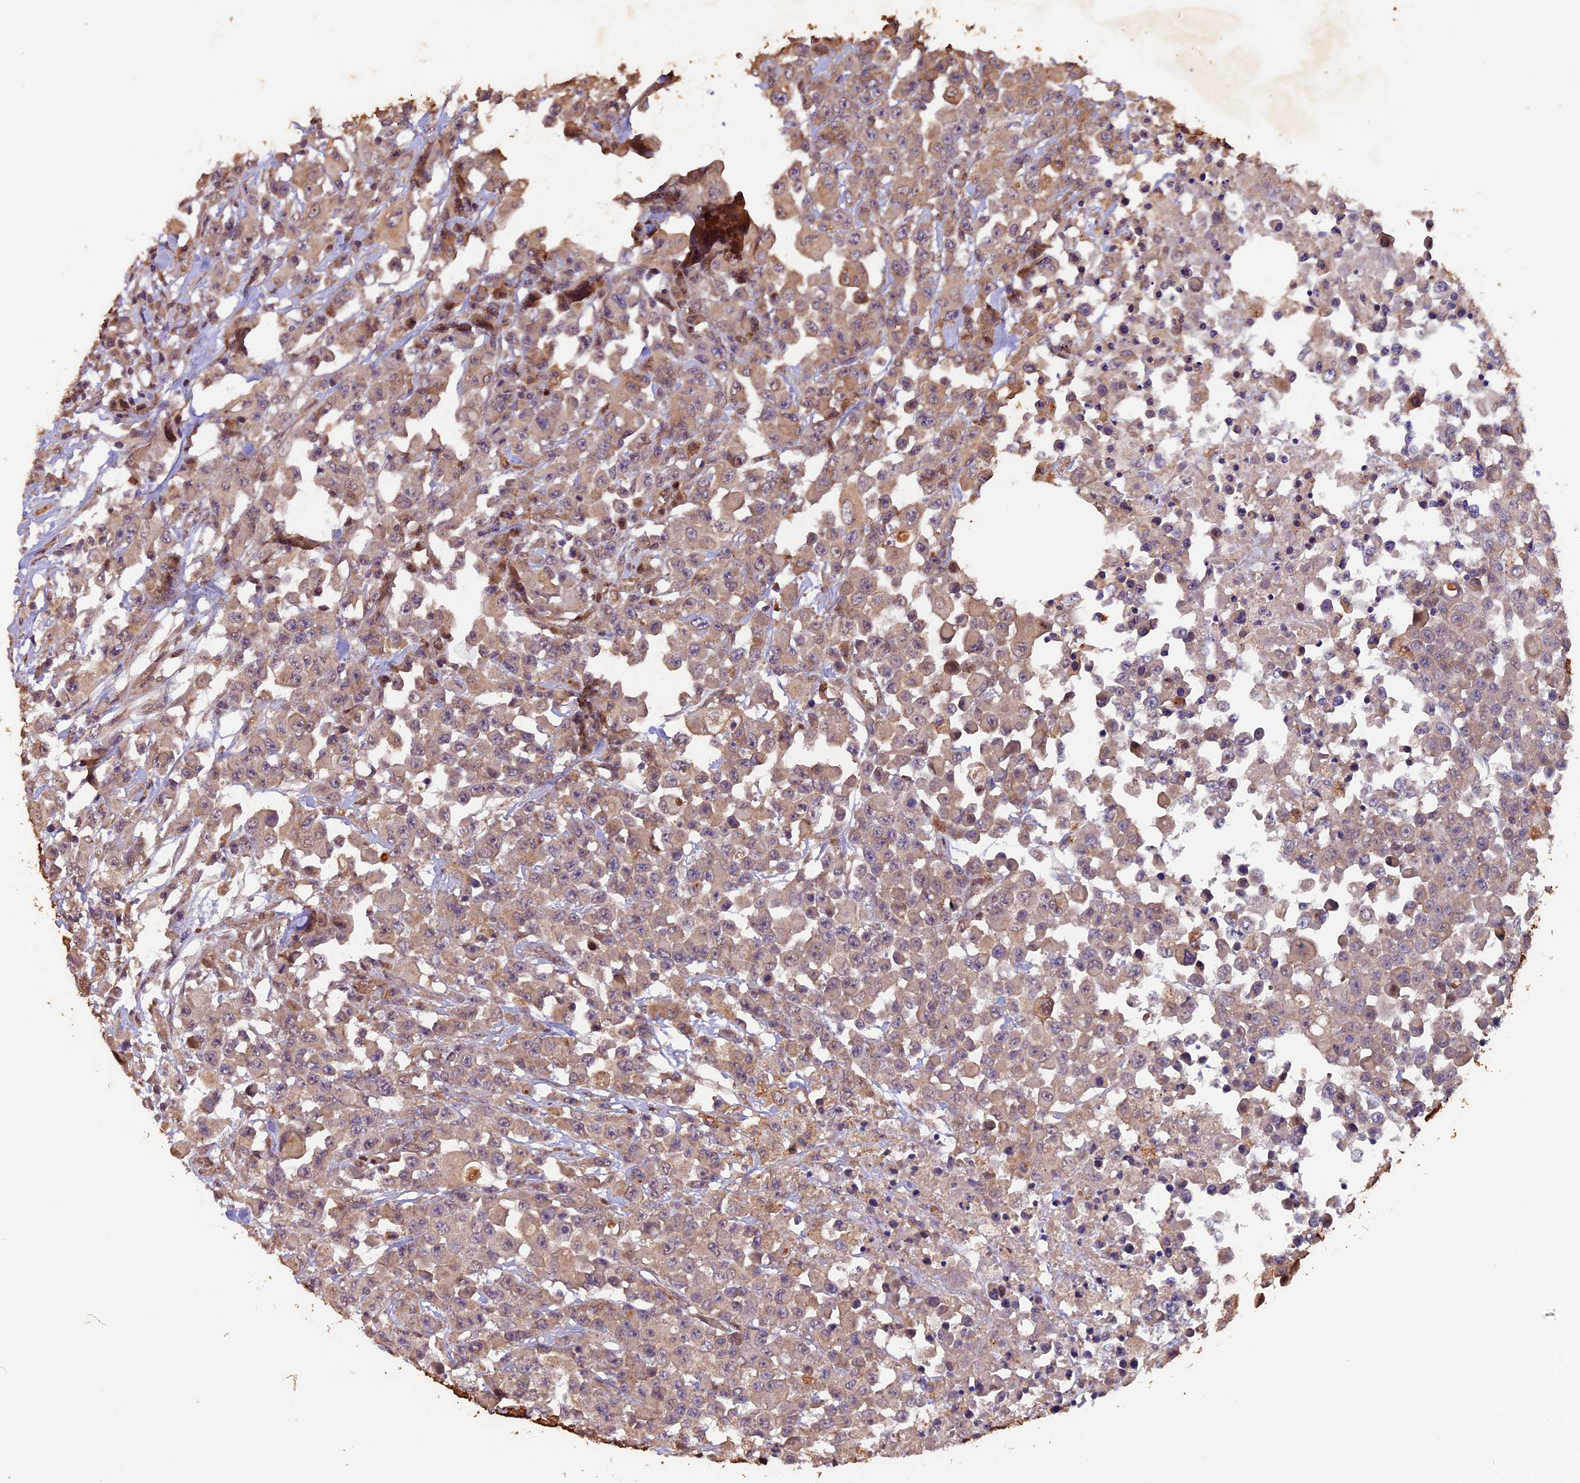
{"staining": {"intensity": "weak", "quantity": ">75%", "location": "cytoplasmic/membranous"}, "tissue": "colorectal cancer", "cell_type": "Tumor cells", "image_type": "cancer", "snomed": [{"axis": "morphology", "description": "Adenocarcinoma, NOS"}, {"axis": "topography", "description": "Colon"}], "caption": "Immunohistochemistry photomicrograph of colorectal cancer (adenocarcinoma) stained for a protein (brown), which demonstrates low levels of weak cytoplasmic/membranous positivity in about >75% of tumor cells.", "gene": "NCK2", "patient": {"sex": "male", "age": 51}}